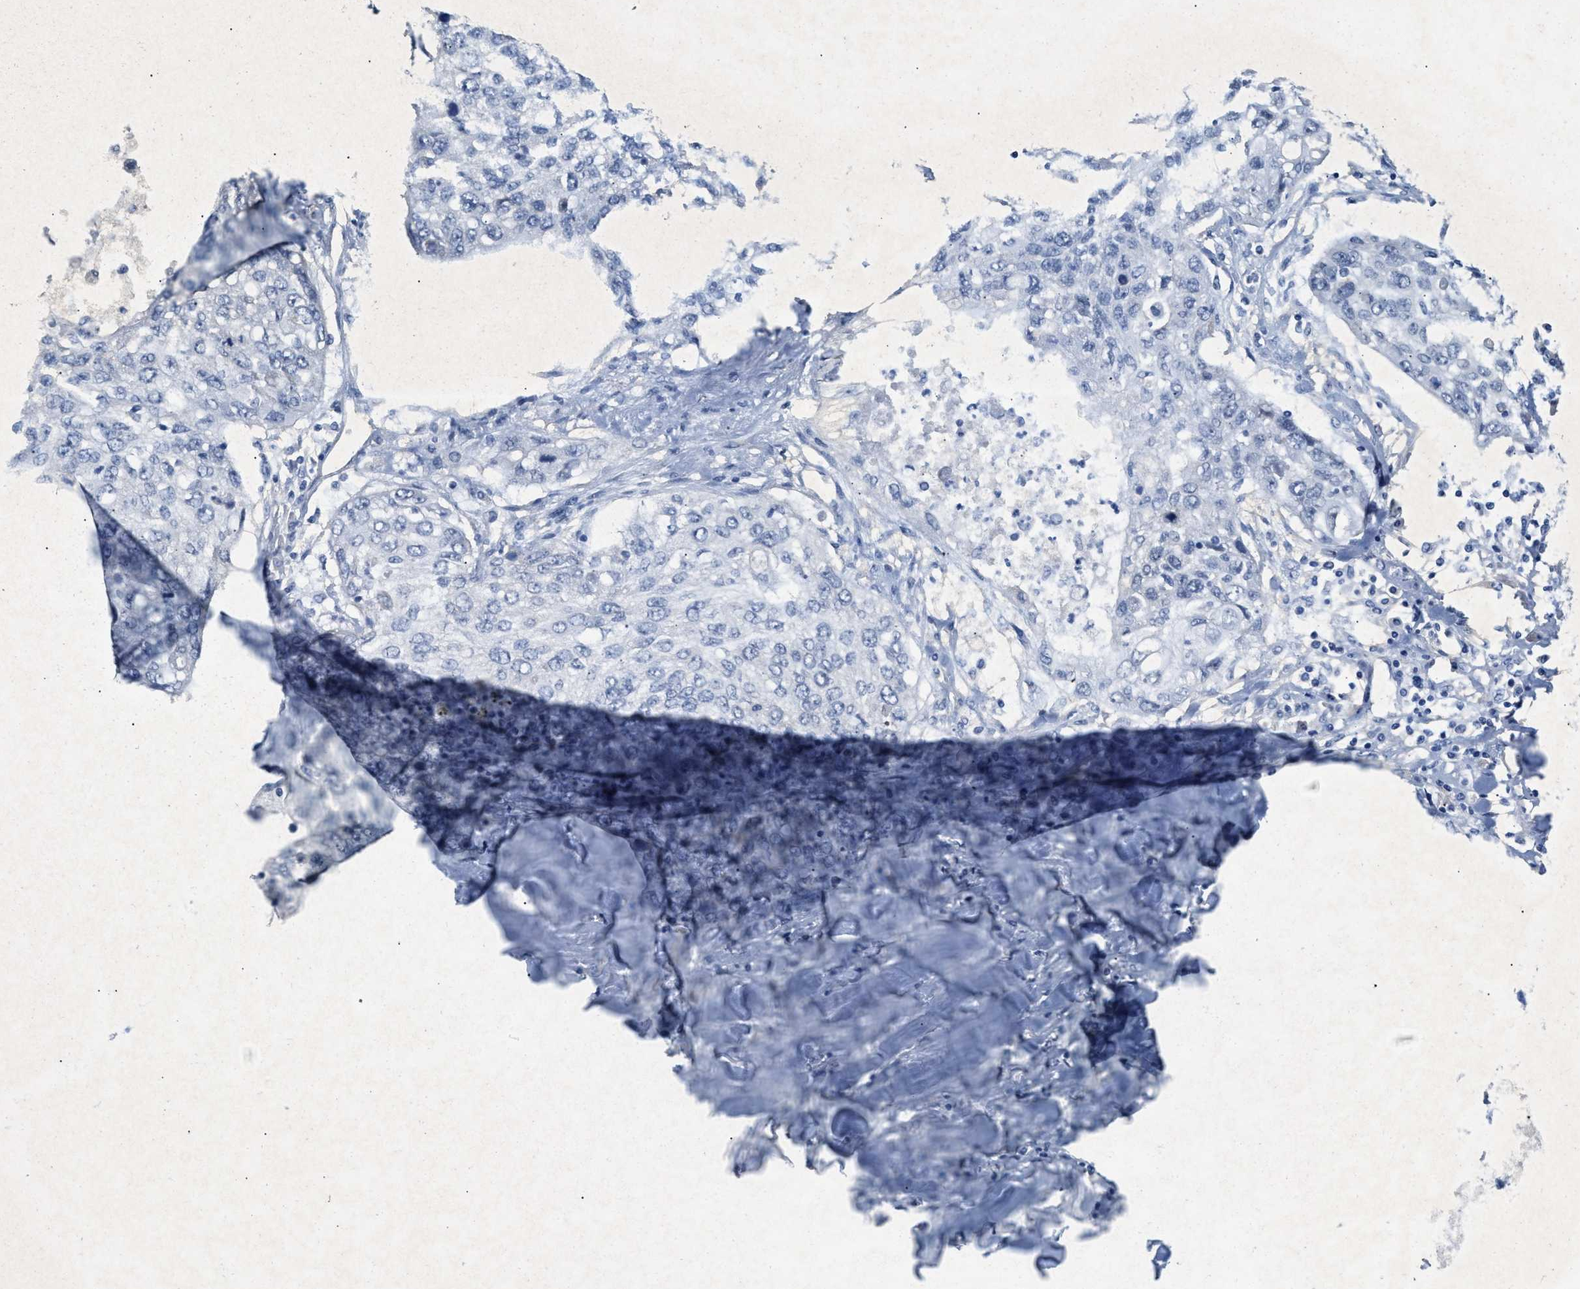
{"staining": {"intensity": "negative", "quantity": "none", "location": "none"}, "tissue": "lung cancer", "cell_type": "Tumor cells", "image_type": "cancer", "snomed": [{"axis": "morphology", "description": "Squamous cell carcinoma, NOS"}, {"axis": "topography", "description": "Lung"}], "caption": "The photomicrograph shows no significant expression in tumor cells of lung cancer. (DAB (3,3'-diaminobenzidine) IHC visualized using brightfield microscopy, high magnification).", "gene": "WIPI2", "patient": {"sex": "female", "age": 63}}